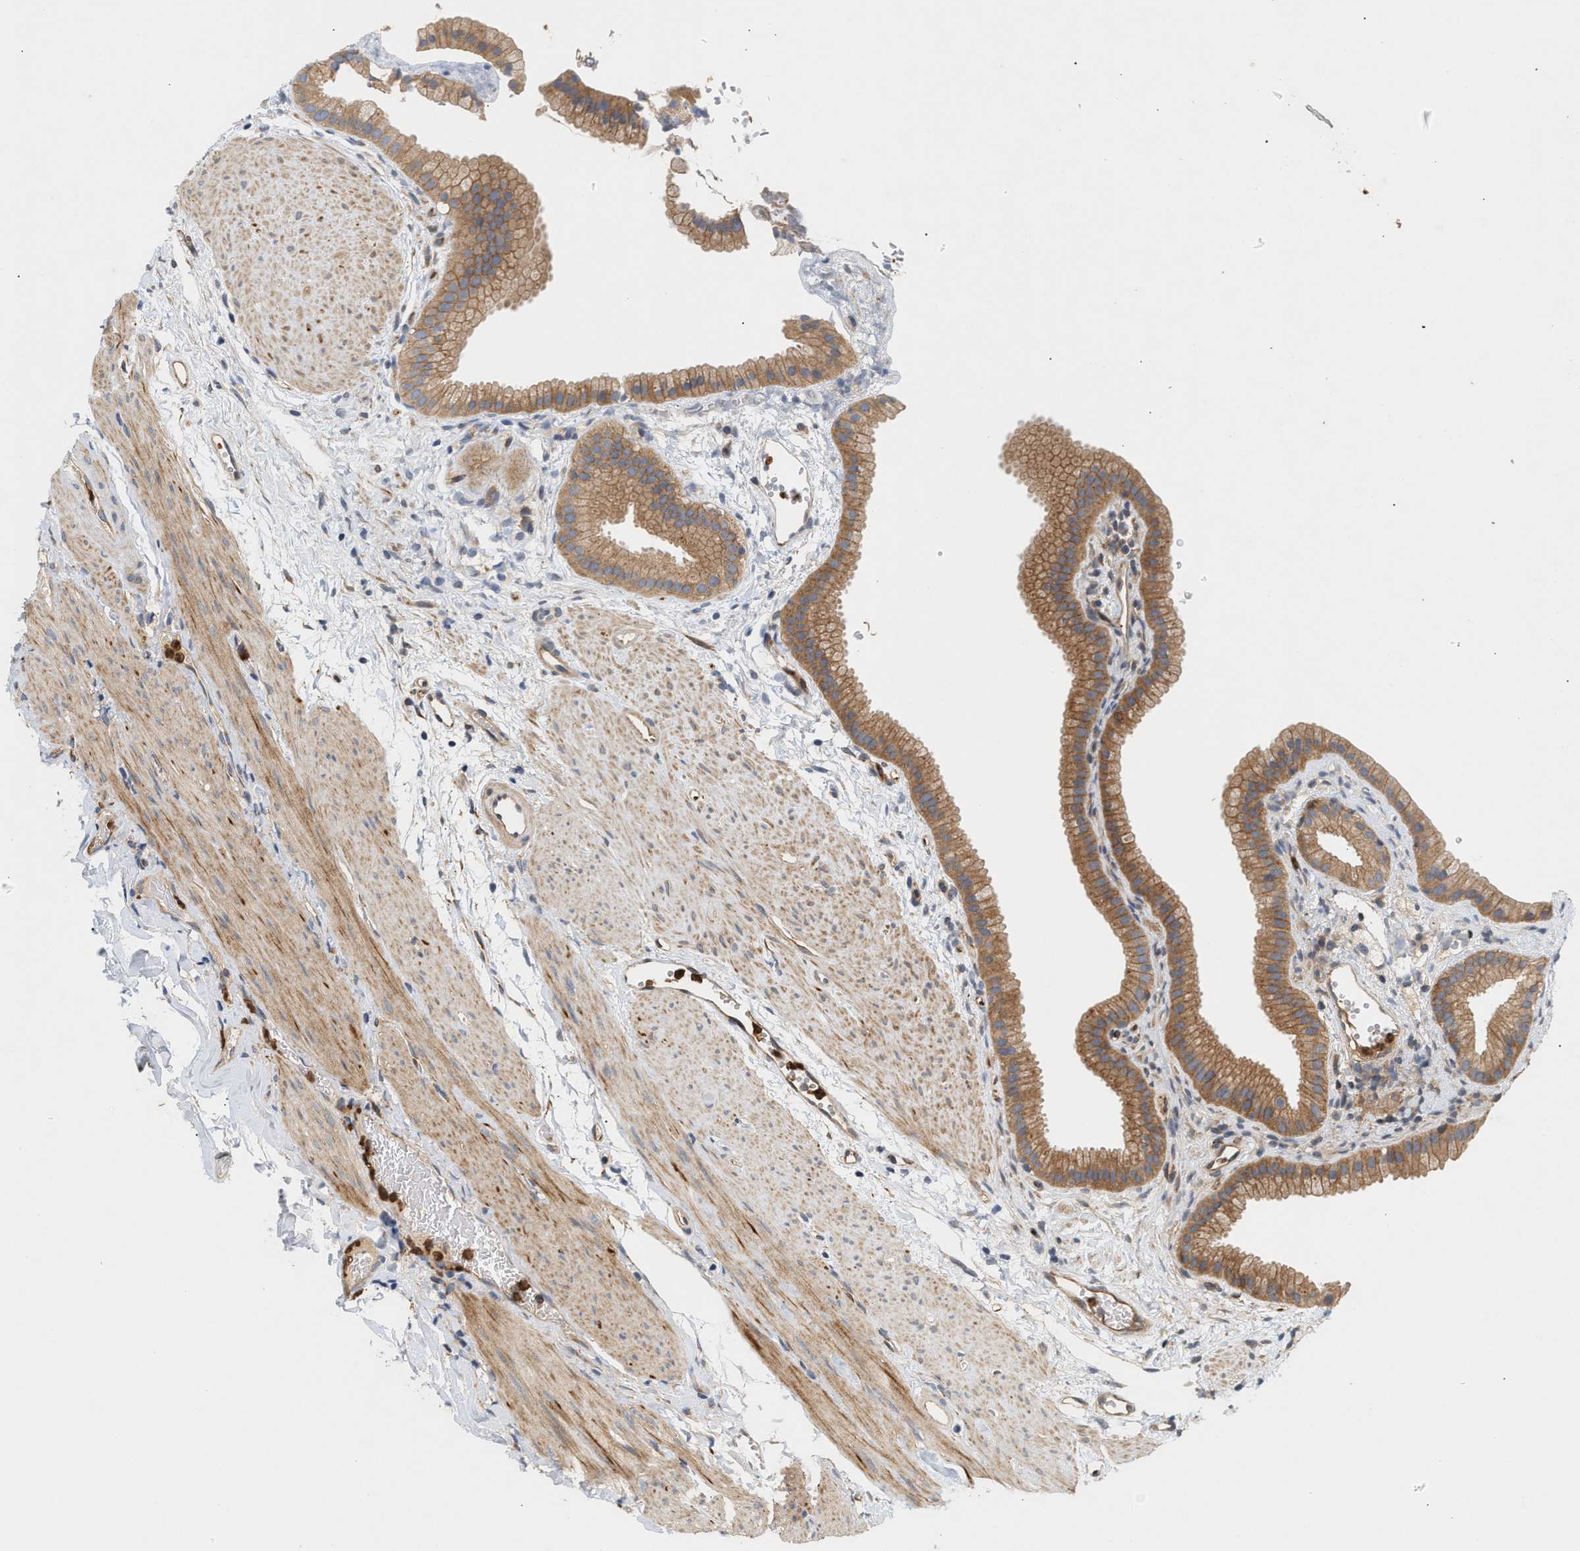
{"staining": {"intensity": "moderate", "quantity": ">75%", "location": "cytoplasmic/membranous"}, "tissue": "gallbladder", "cell_type": "Glandular cells", "image_type": "normal", "snomed": [{"axis": "morphology", "description": "Normal tissue, NOS"}, {"axis": "topography", "description": "Gallbladder"}], "caption": "This image displays immunohistochemistry (IHC) staining of benign human gallbladder, with medium moderate cytoplasmic/membranous staining in about >75% of glandular cells.", "gene": "PLCD1", "patient": {"sex": "female", "age": 64}}